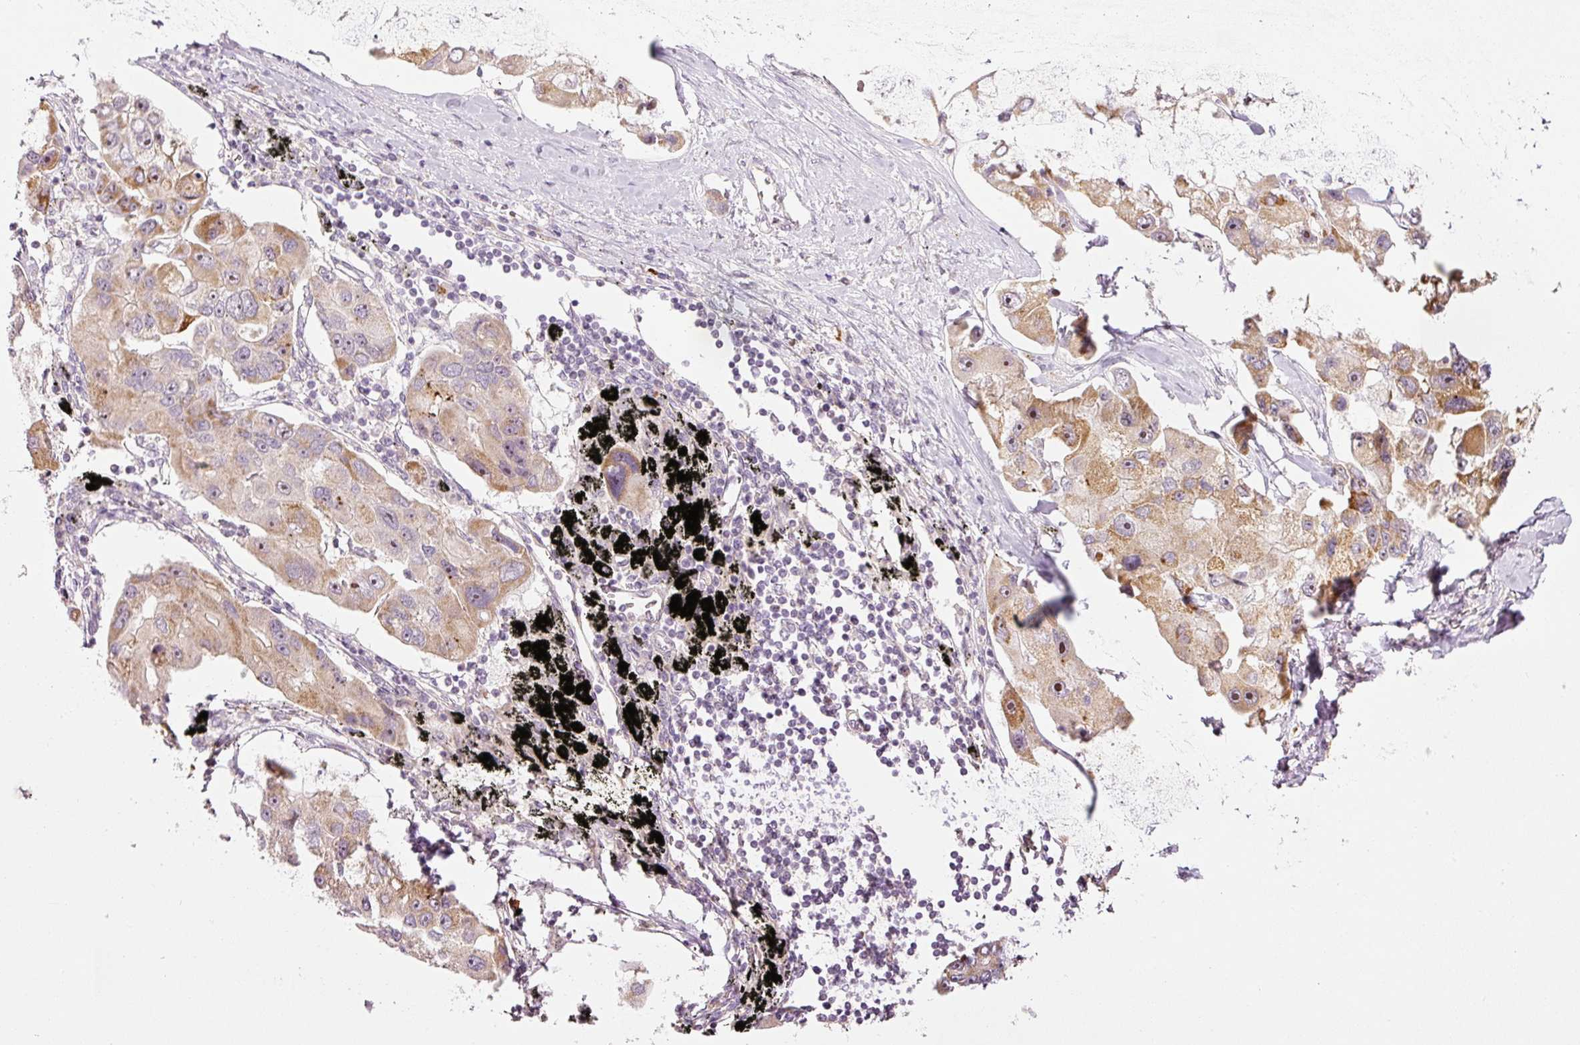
{"staining": {"intensity": "moderate", "quantity": "25%-75%", "location": "cytoplasmic/membranous,nuclear"}, "tissue": "lung cancer", "cell_type": "Tumor cells", "image_type": "cancer", "snomed": [{"axis": "morphology", "description": "Adenocarcinoma, NOS"}, {"axis": "topography", "description": "Lung"}], "caption": "Immunohistochemistry (IHC) photomicrograph of neoplastic tissue: lung adenocarcinoma stained using immunohistochemistry displays medium levels of moderate protein expression localized specifically in the cytoplasmic/membranous and nuclear of tumor cells, appearing as a cytoplasmic/membranous and nuclear brown color.", "gene": "CDC20B", "patient": {"sex": "female", "age": 54}}